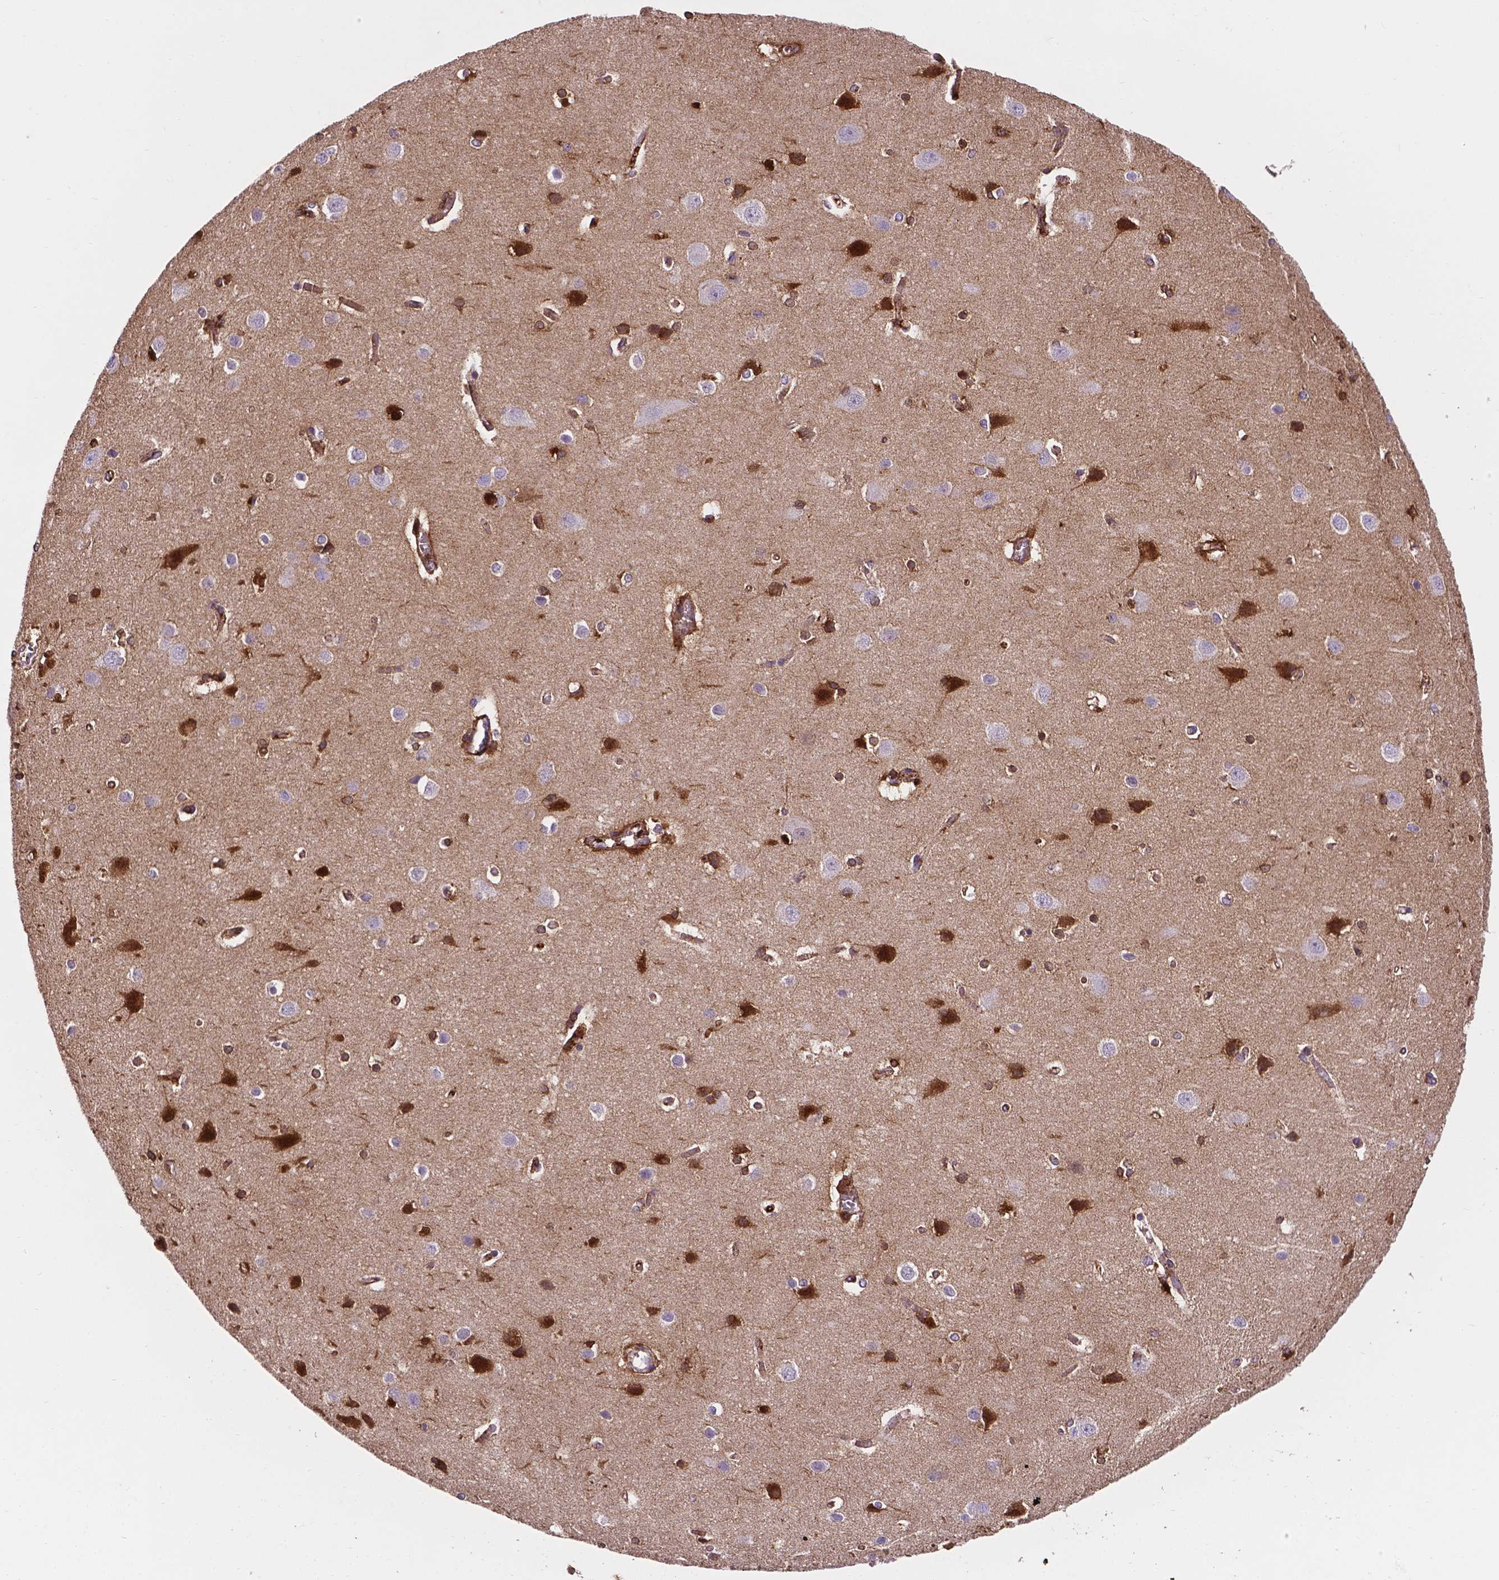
{"staining": {"intensity": "moderate", "quantity": ">75%", "location": "cytoplasmic/membranous"}, "tissue": "cerebral cortex", "cell_type": "Endothelial cells", "image_type": "normal", "snomed": [{"axis": "morphology", "description": "Normal tissue, NOS"}, {"axis": "topography", "description": "Cerebral cortex"}], "caption": "High-magnification brightfield microscopy of benign cerebral cortex stained with DAB (brown) and counterstained with hematoxylin (blue). endothelial cells exhibit moderate cytoplasmic/membranous staining is seen in about>75% of cells.", "gene": "APOE", "patient": {"sex": "male", "age": 37}}